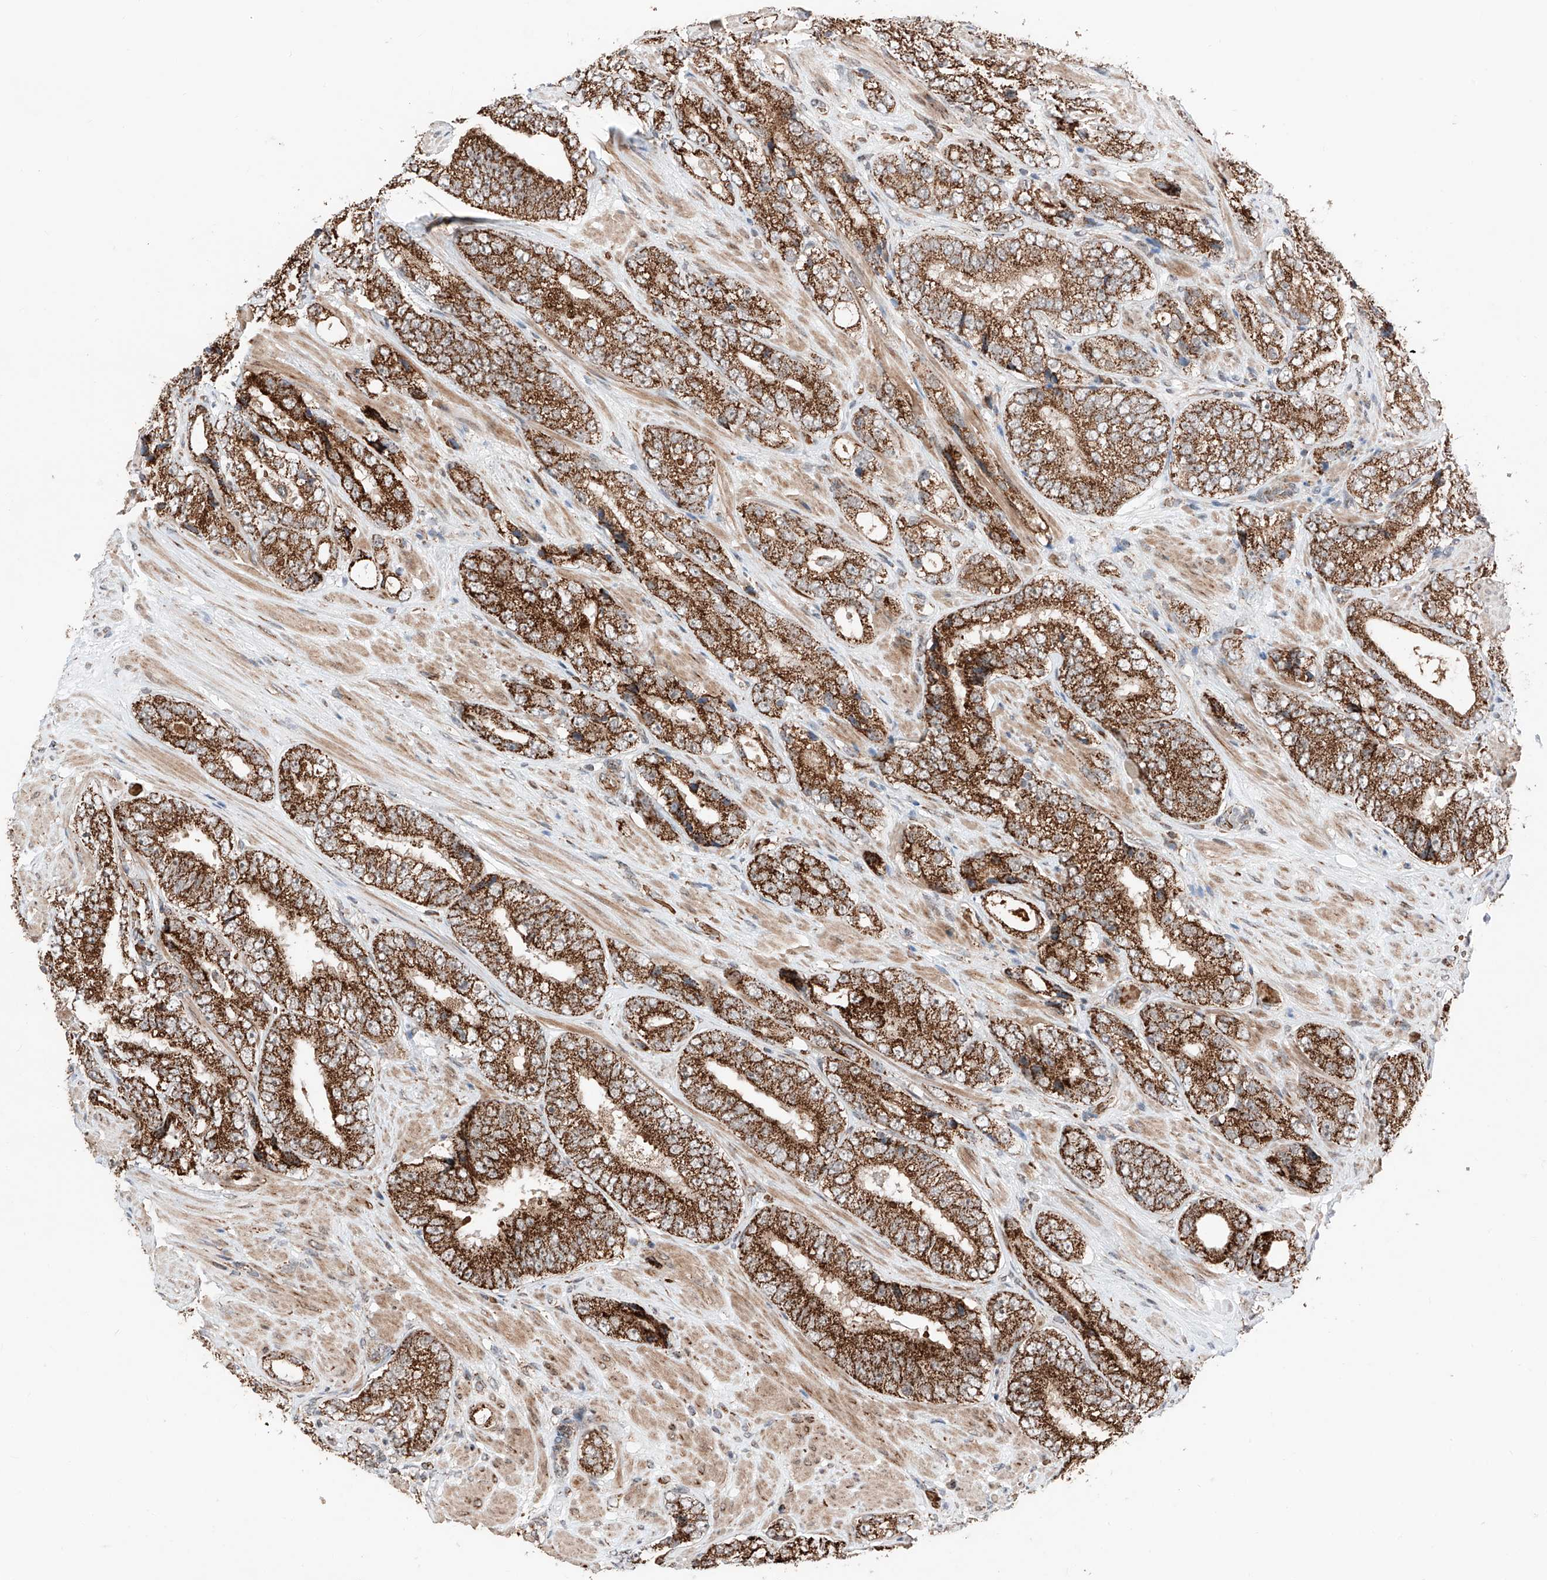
{"staining": {"intensity": "strong", "quantity": ">75%", "location": "cytoplasmic/membranous"}, "tissue": "prostate cancer", "cell_type": "Tumor cells", "image_type": "cancer", "snomed": [{"axis": "morphology", "description": "Adenocarcinoma, High grade"}, {"axis": "topography", "description": "Prostate"}], "caption": "Approximately >75% of tumor cells in human prostate cancer (adenocarcinoma (high-grade)) display strong cytoplasmic/membranous protein staining as visualized by brown immunohistochemical staining.", "gene": "ZSCAN29", "patient": {"sex": "male", "age": 56}}